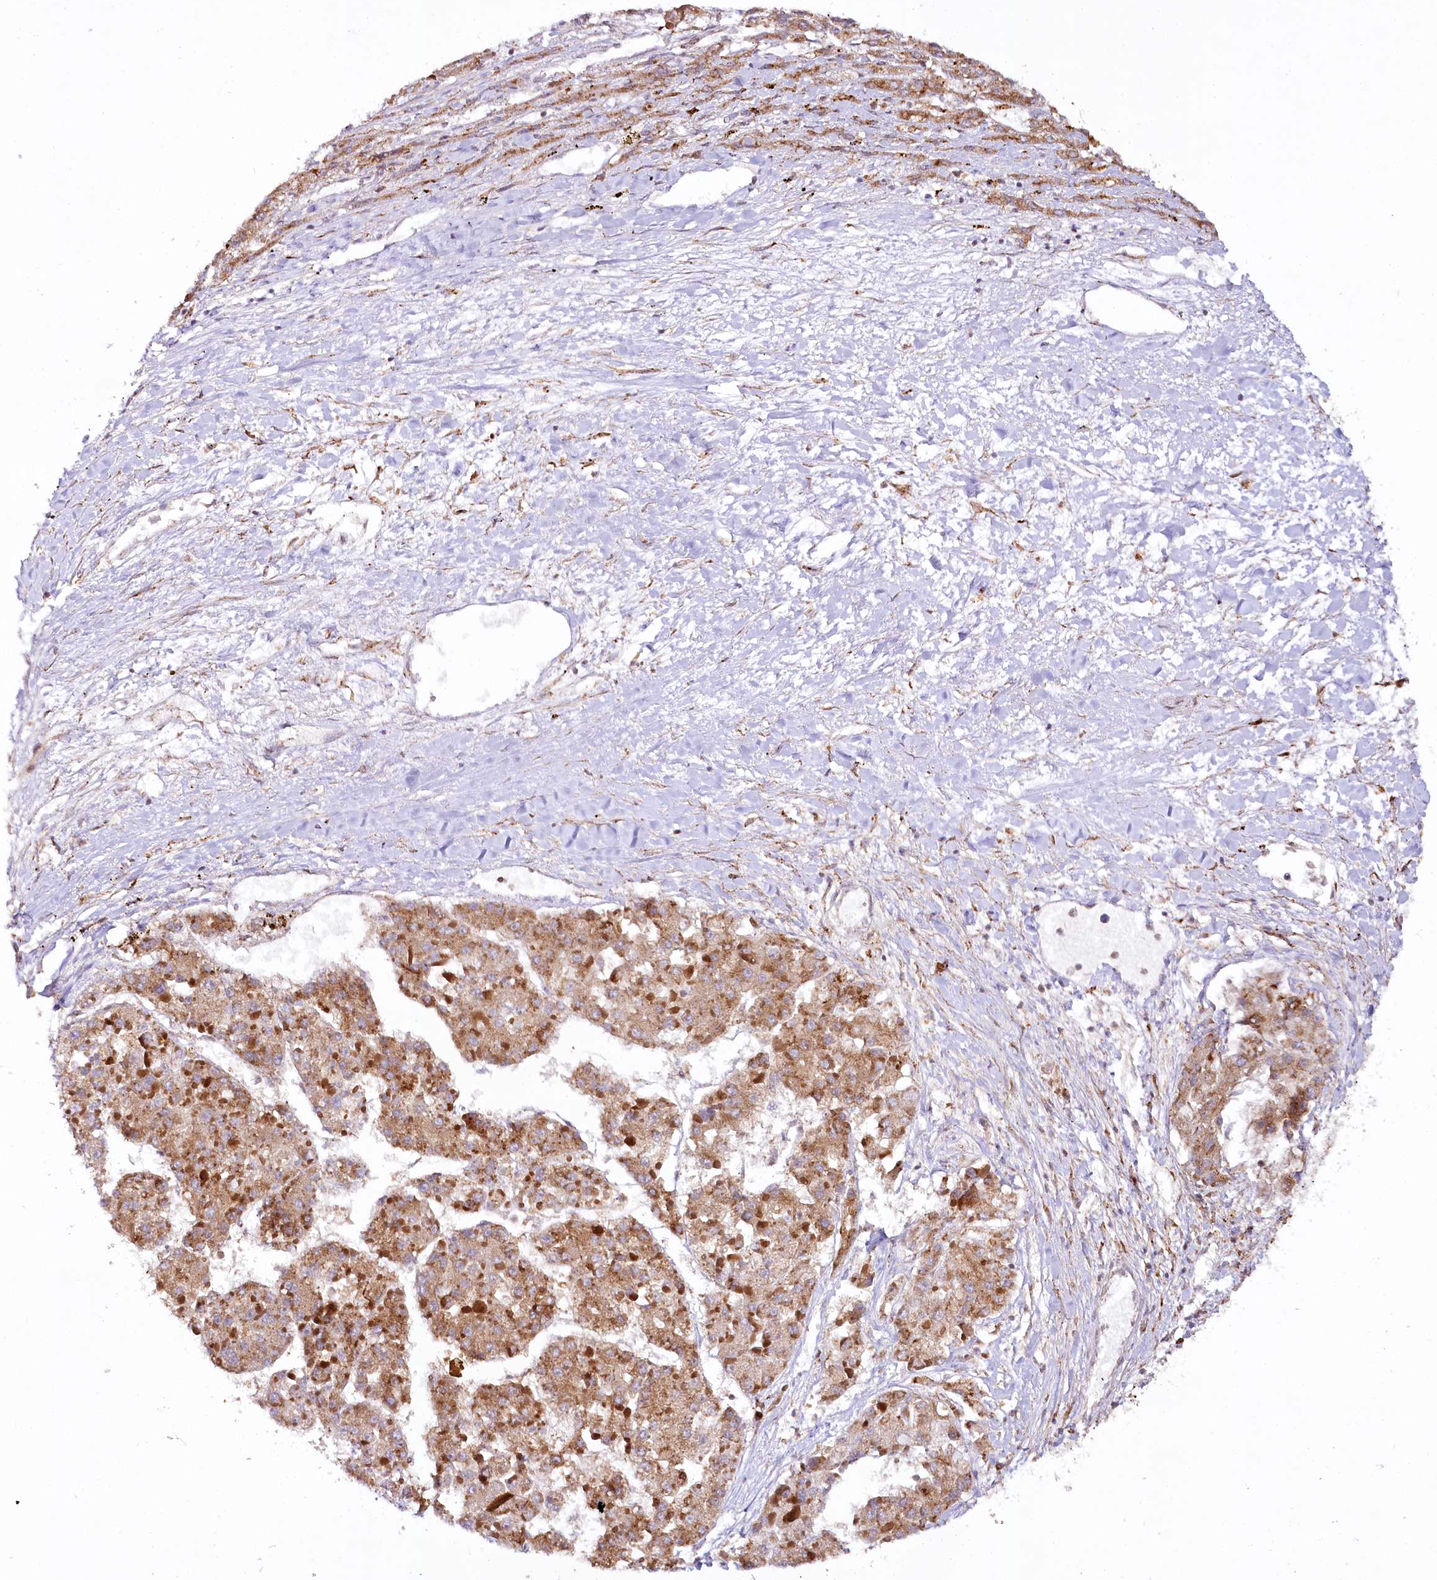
{"staining": {"intensity": "moderate", "quantity": ">75%", "location": "cytoplasmic/membranous"}, "tissue": "liver cancer", "cell_type": "Tumor cells", "image_type": "cancer", "snomed": [{"axis": "morphology", "description": "Carcinoma, Hepatocellular, NOS"}, {"axis": "topography", "description": "Liver"}], "caption": "Immunohistochemical staining of human liver hepatocellular carcinoma displays moderate cytoplasmic/membranous protein staining in approximately >75% of tumor cells. The protein is stained brown, and the nuclei are stained in blue (DAB (3,3'-diaminobenzidine) IHC with brightfield microscopy, high magnification).", "gene": "COPG1", "patient": {"sex": "female", "age": 73}}